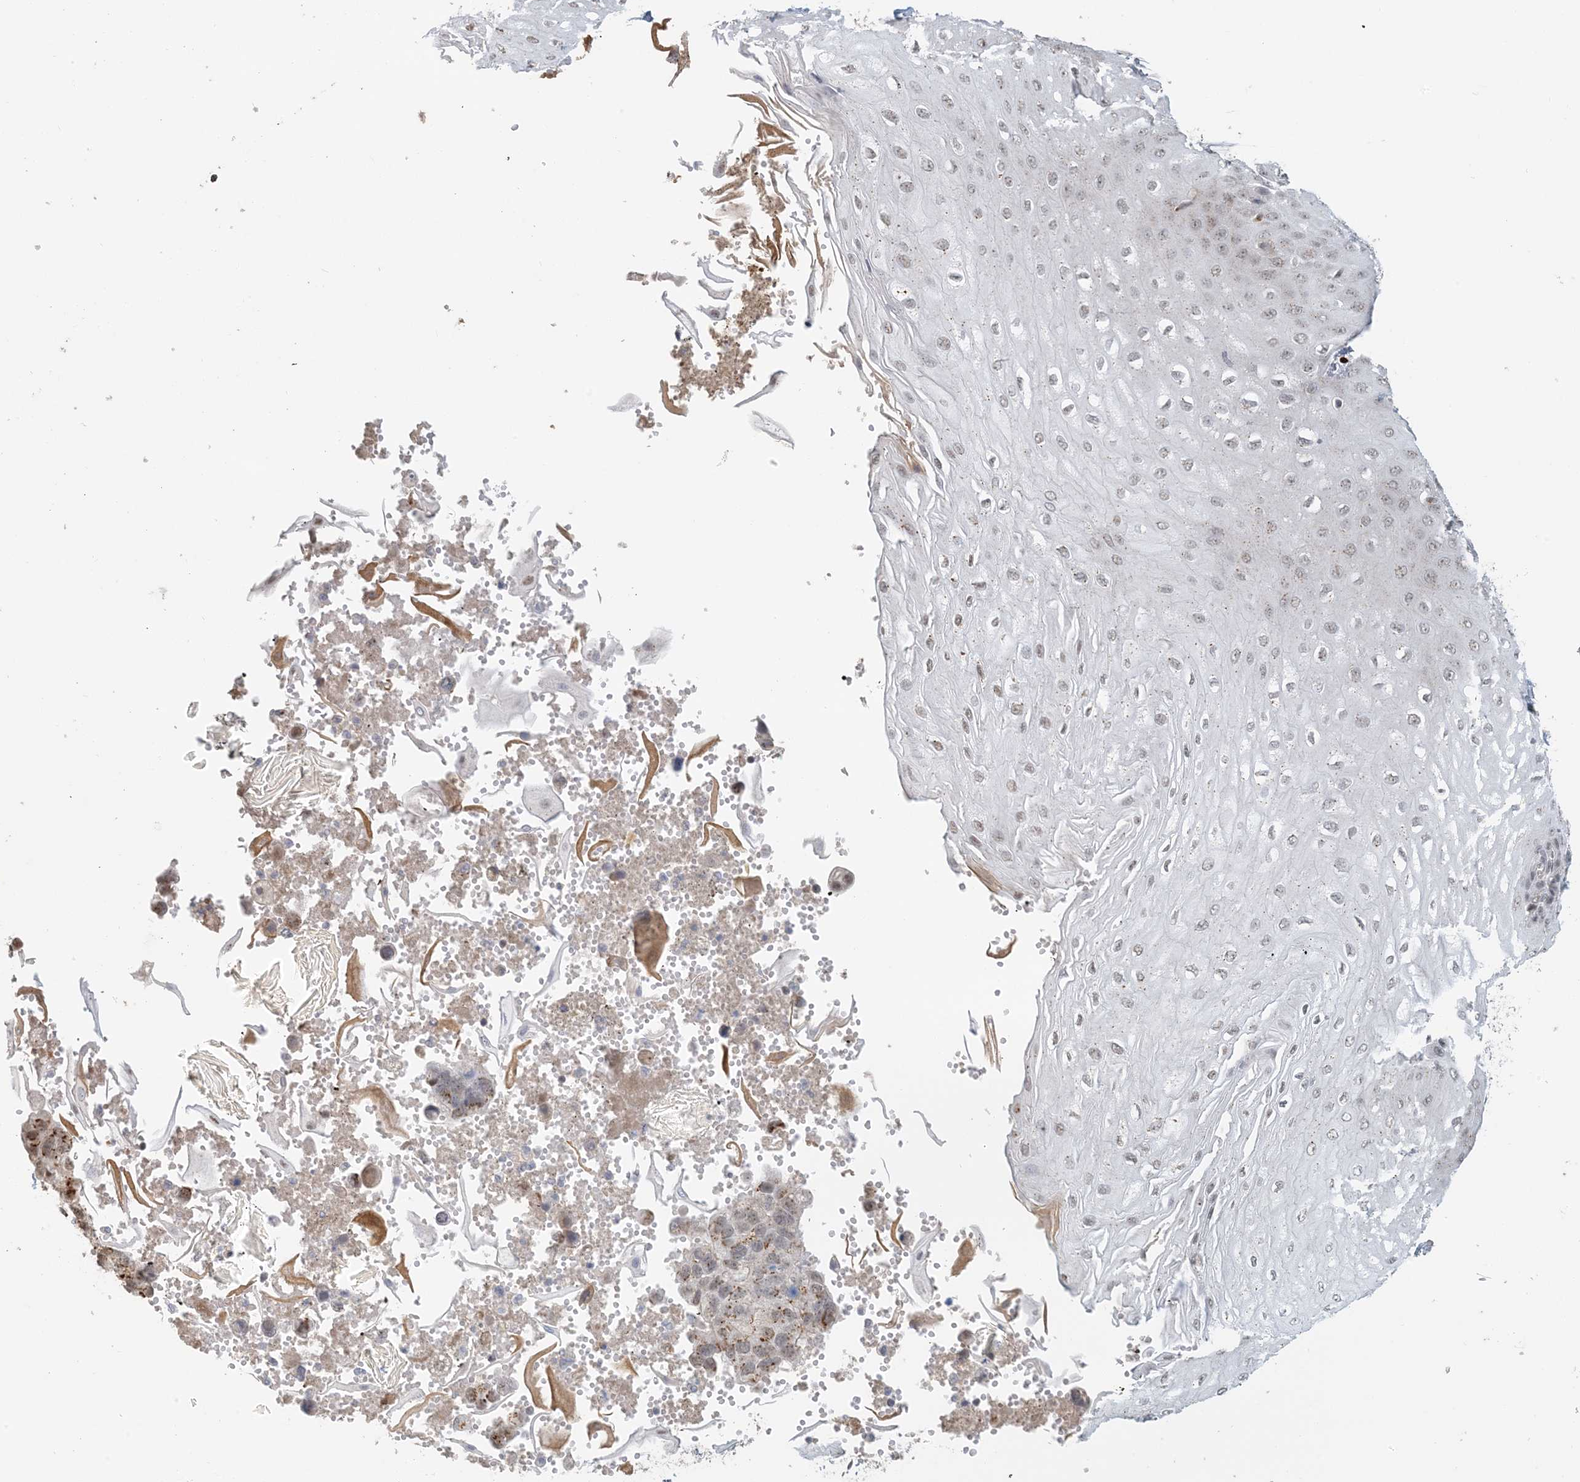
{"staining": {"intensity": "weak", "quantity": "25%-75%", "location": "cytoplasmic/membranous"}, "tissue": "esophagus", "cell_type": "Squamous epithelial cells", "image_type": "normal", "snomed": [{"axis": "morphology", "description": "Normal tissue, NOS"}, {"axis": "topography", "description": "Esophagus"}], "caption": "About 25%-75% of squamous epithelial cells in benign human esophagus demonstrate weak cytoplasmic/membranous protein positivity as visualized by brown immunohistochemical staining.", "gene": "ZCCHC4", "patient": {"sex": "male", "age": 60}}